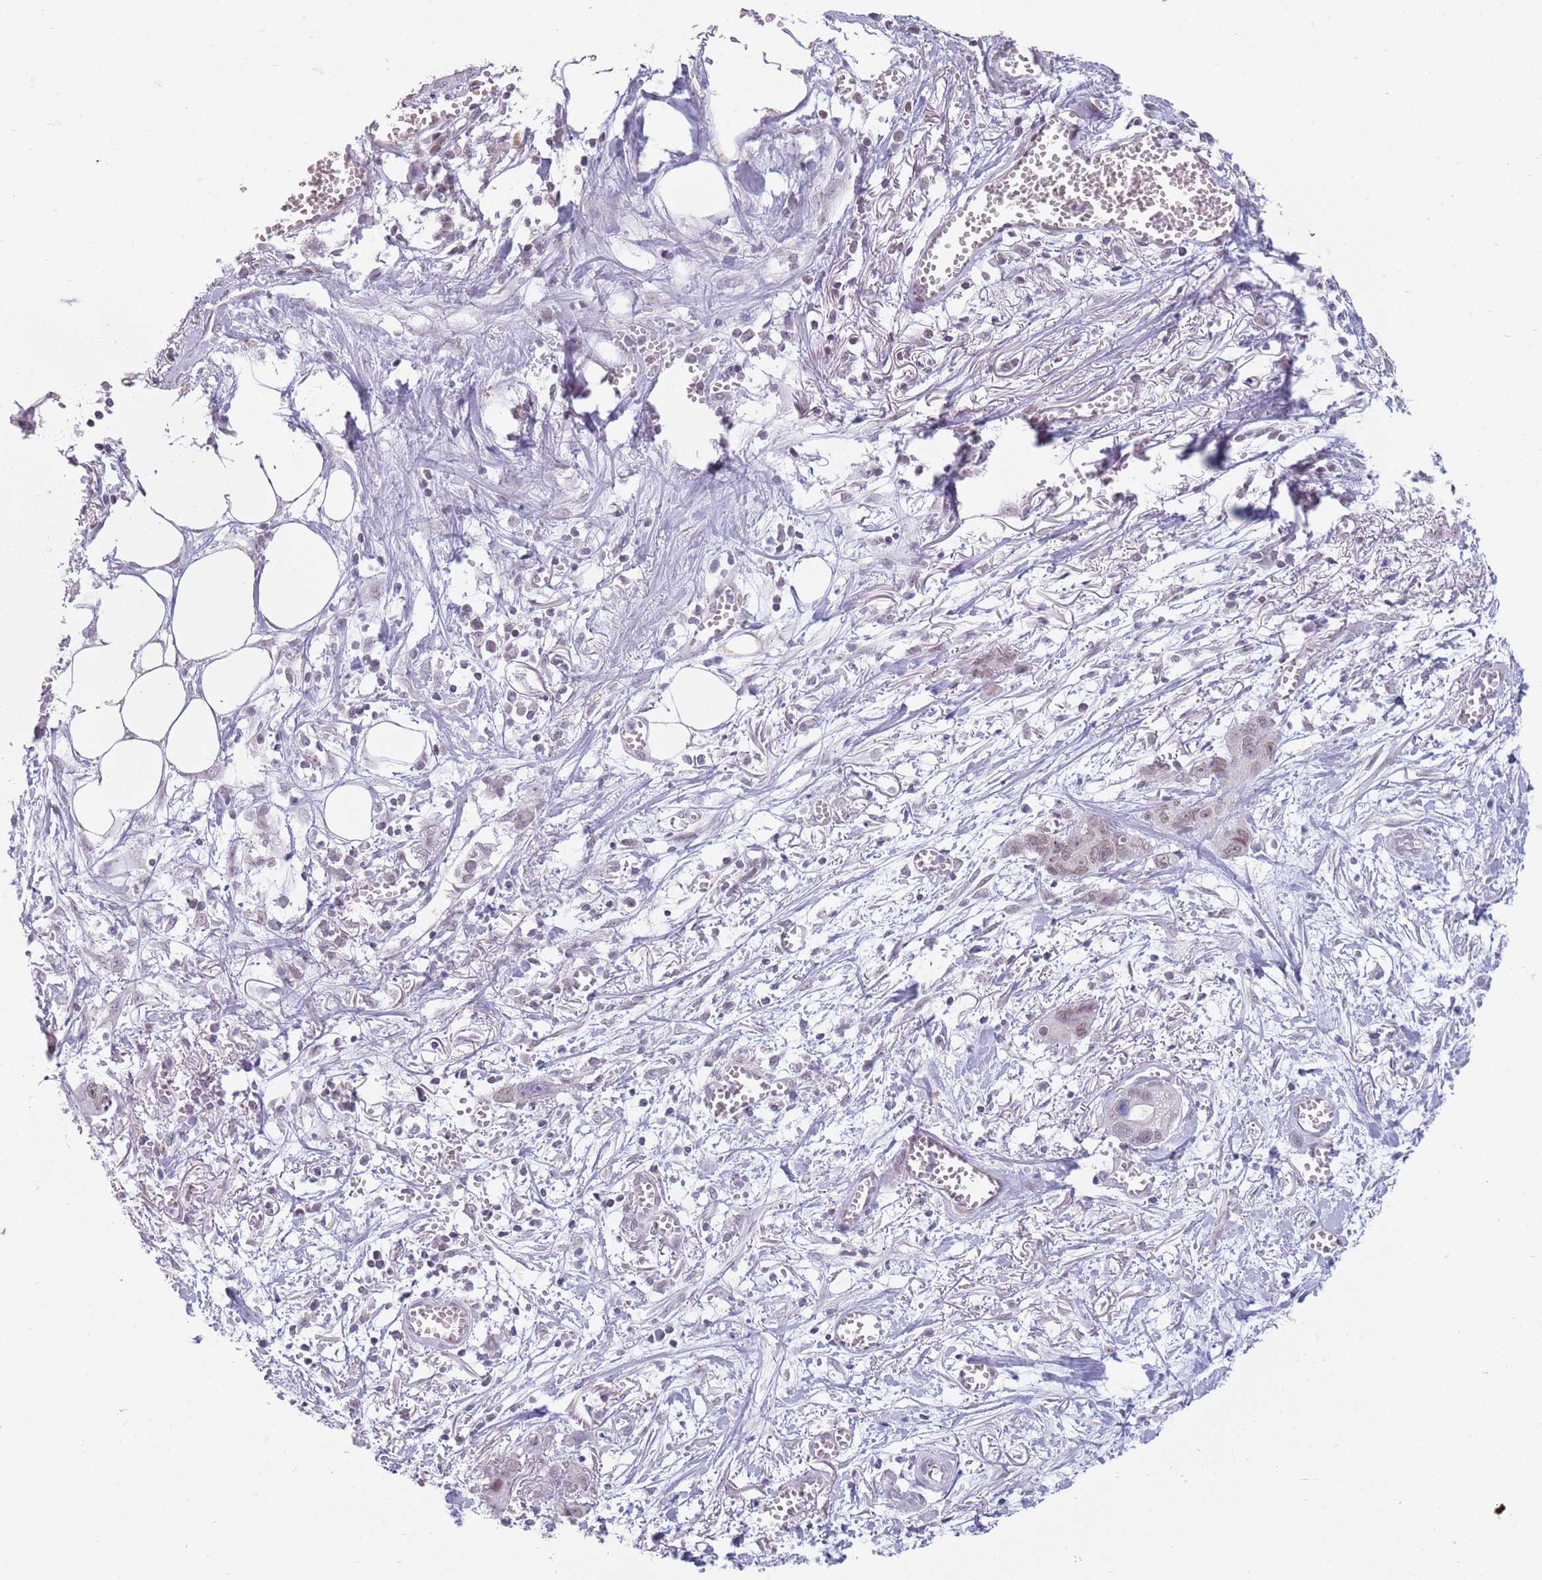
{"staining": {"intensity": "weak", "quantity": "25%-75%", "location": "nuclear"}, "tissue": "ovarian cancer", "cell_type": "Tumor cells", "image_type": "cancer", "snomed": [{"axis": "morphology", "description": "Cystadenocarcinoma, mucinous, NOS"}, {"axis": "topography", "description": "Ovary"}], "caption": "This is an image of immunohistochemistry staining of mucinous cystadenocarcinoma (ovarian), which shows weak expression in the nuclear of tumor cells.", "gene": "ZNF574", "patient": {"sex": "female", "age": 70}}